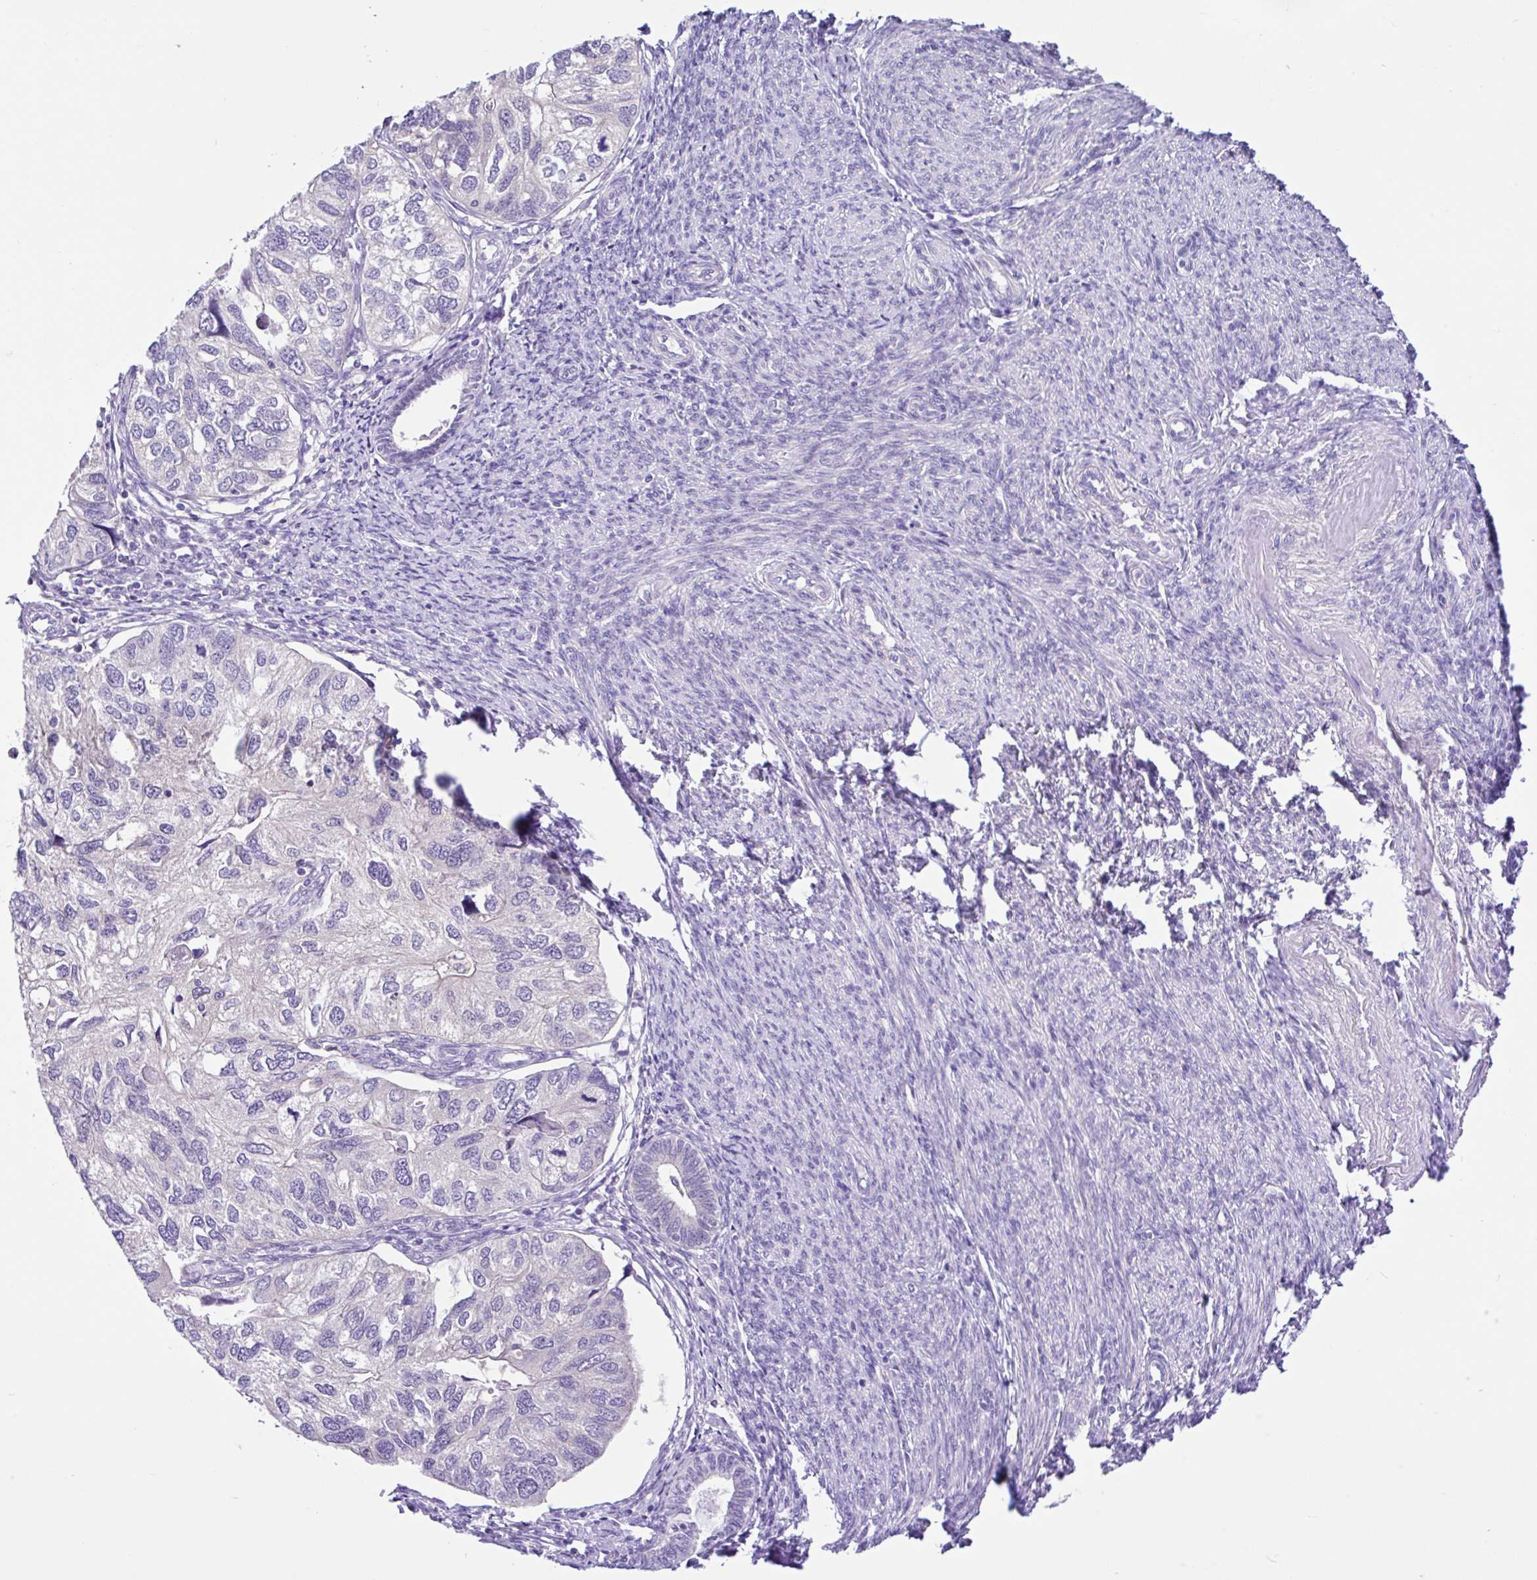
{"staining": {"intensity": "negative", "quantity": "none", "location": "none"}, "tissue": "endometrial cancer", "cell_type": "Tumor cells", "image_type": "cancer", "snomed": [{"axis": "morphology", "description": "Carcinoma, NOS"}, {"axis": "topography", "description": "Uterus"}], "caption": "Human endometrial cancer stained for a protein using immunohistochemistry demonstrates no staining in tumor cells.", "gene": "ANO4", "patient": {"sex": "female", "age": 76}}